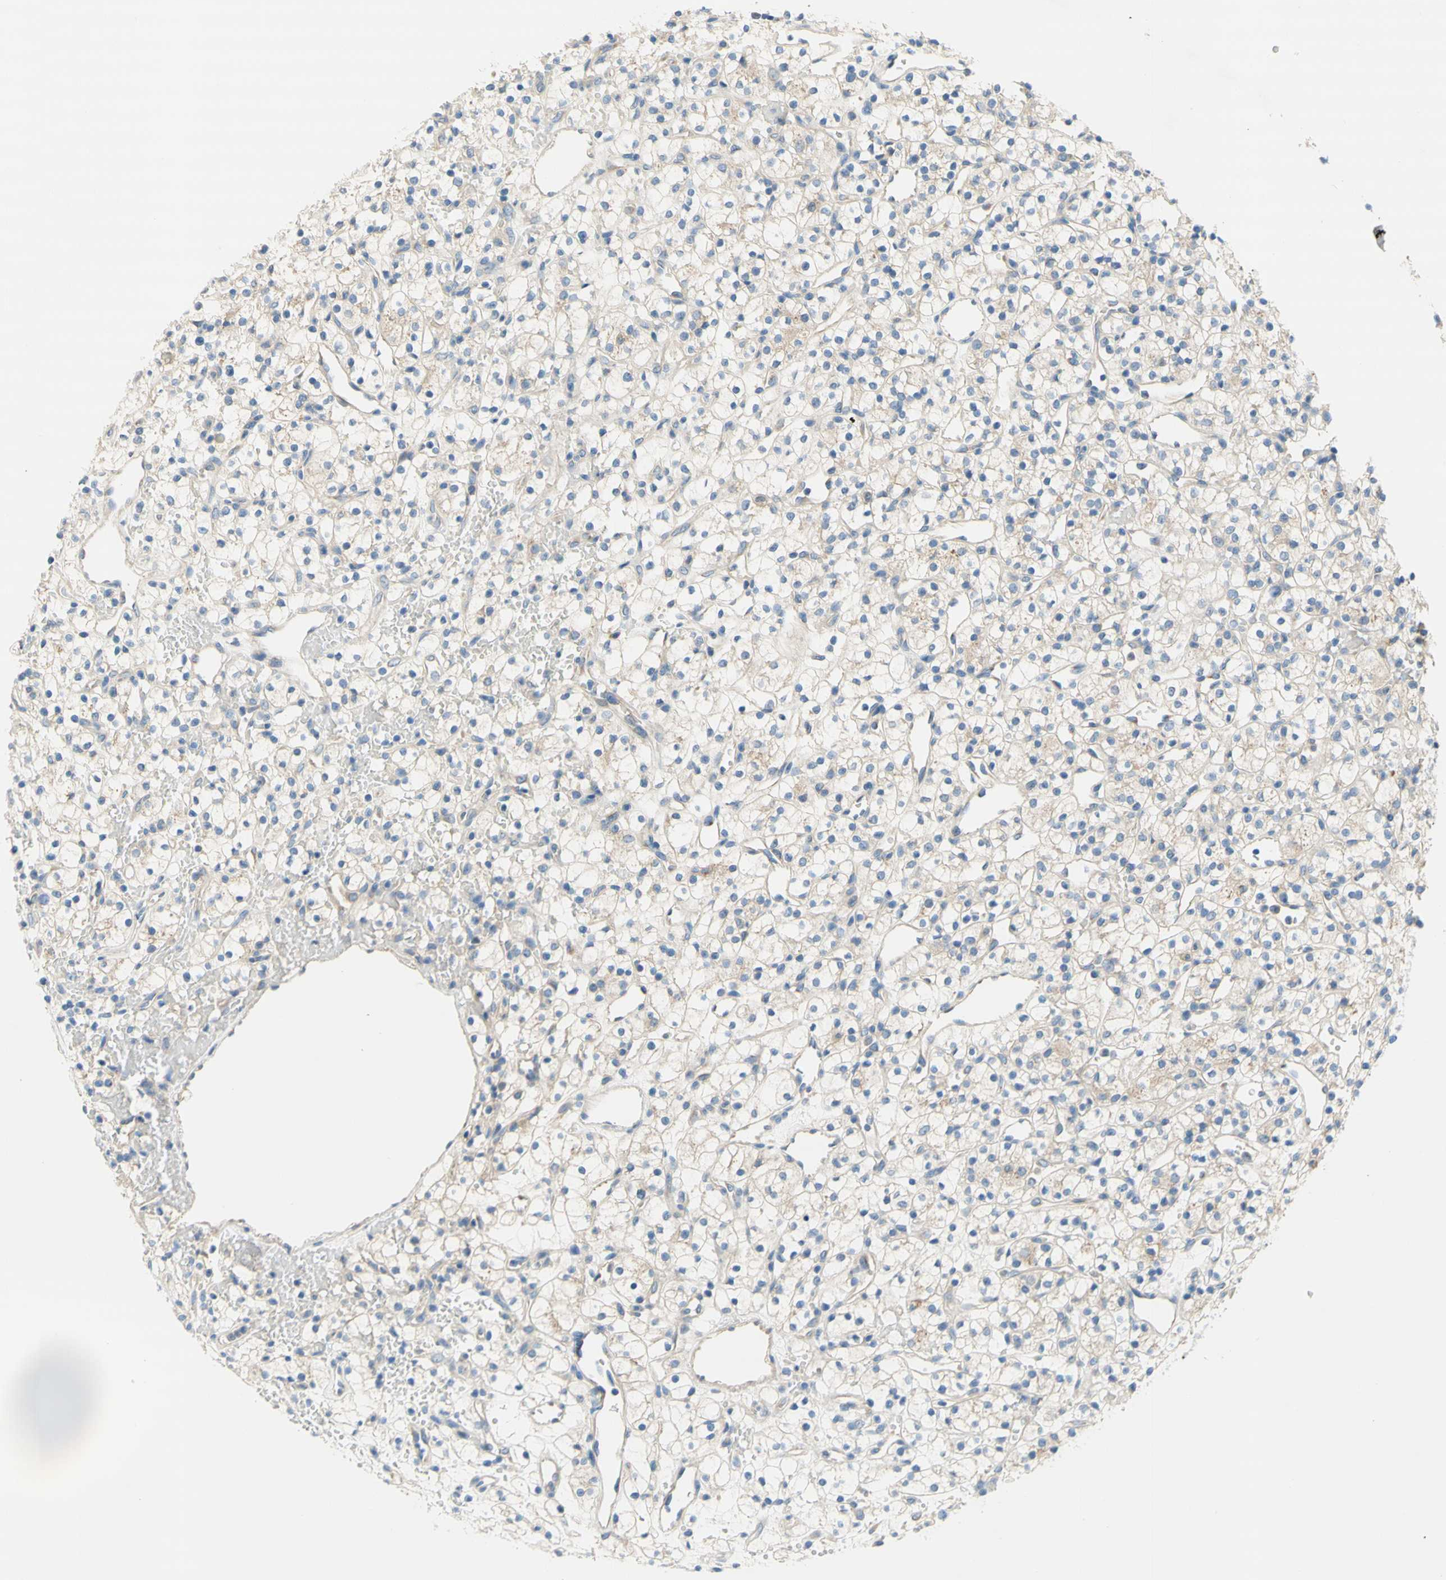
{"staining": {"intensity": "weak", "quantity": ">75%", "location": "cytoplasmic/membranous"}, "tissue": "renal cancer", "cell_type": "Tumor cells", "image_type": "cancer", "snomed": [{"axis": "morphology", "description": "Adenocarcinoma, NOS"}, {"axis": "topography", "description": "Kidney"}], "caption": "Renal adenocarcinoma tissue exhibits weak cytoplasmic/membranous staining in approximately >75% of tumor cells, visualized by immunohistochemistry.", "gene": "F3", "patient": {"sex": "female", "age": 60}}